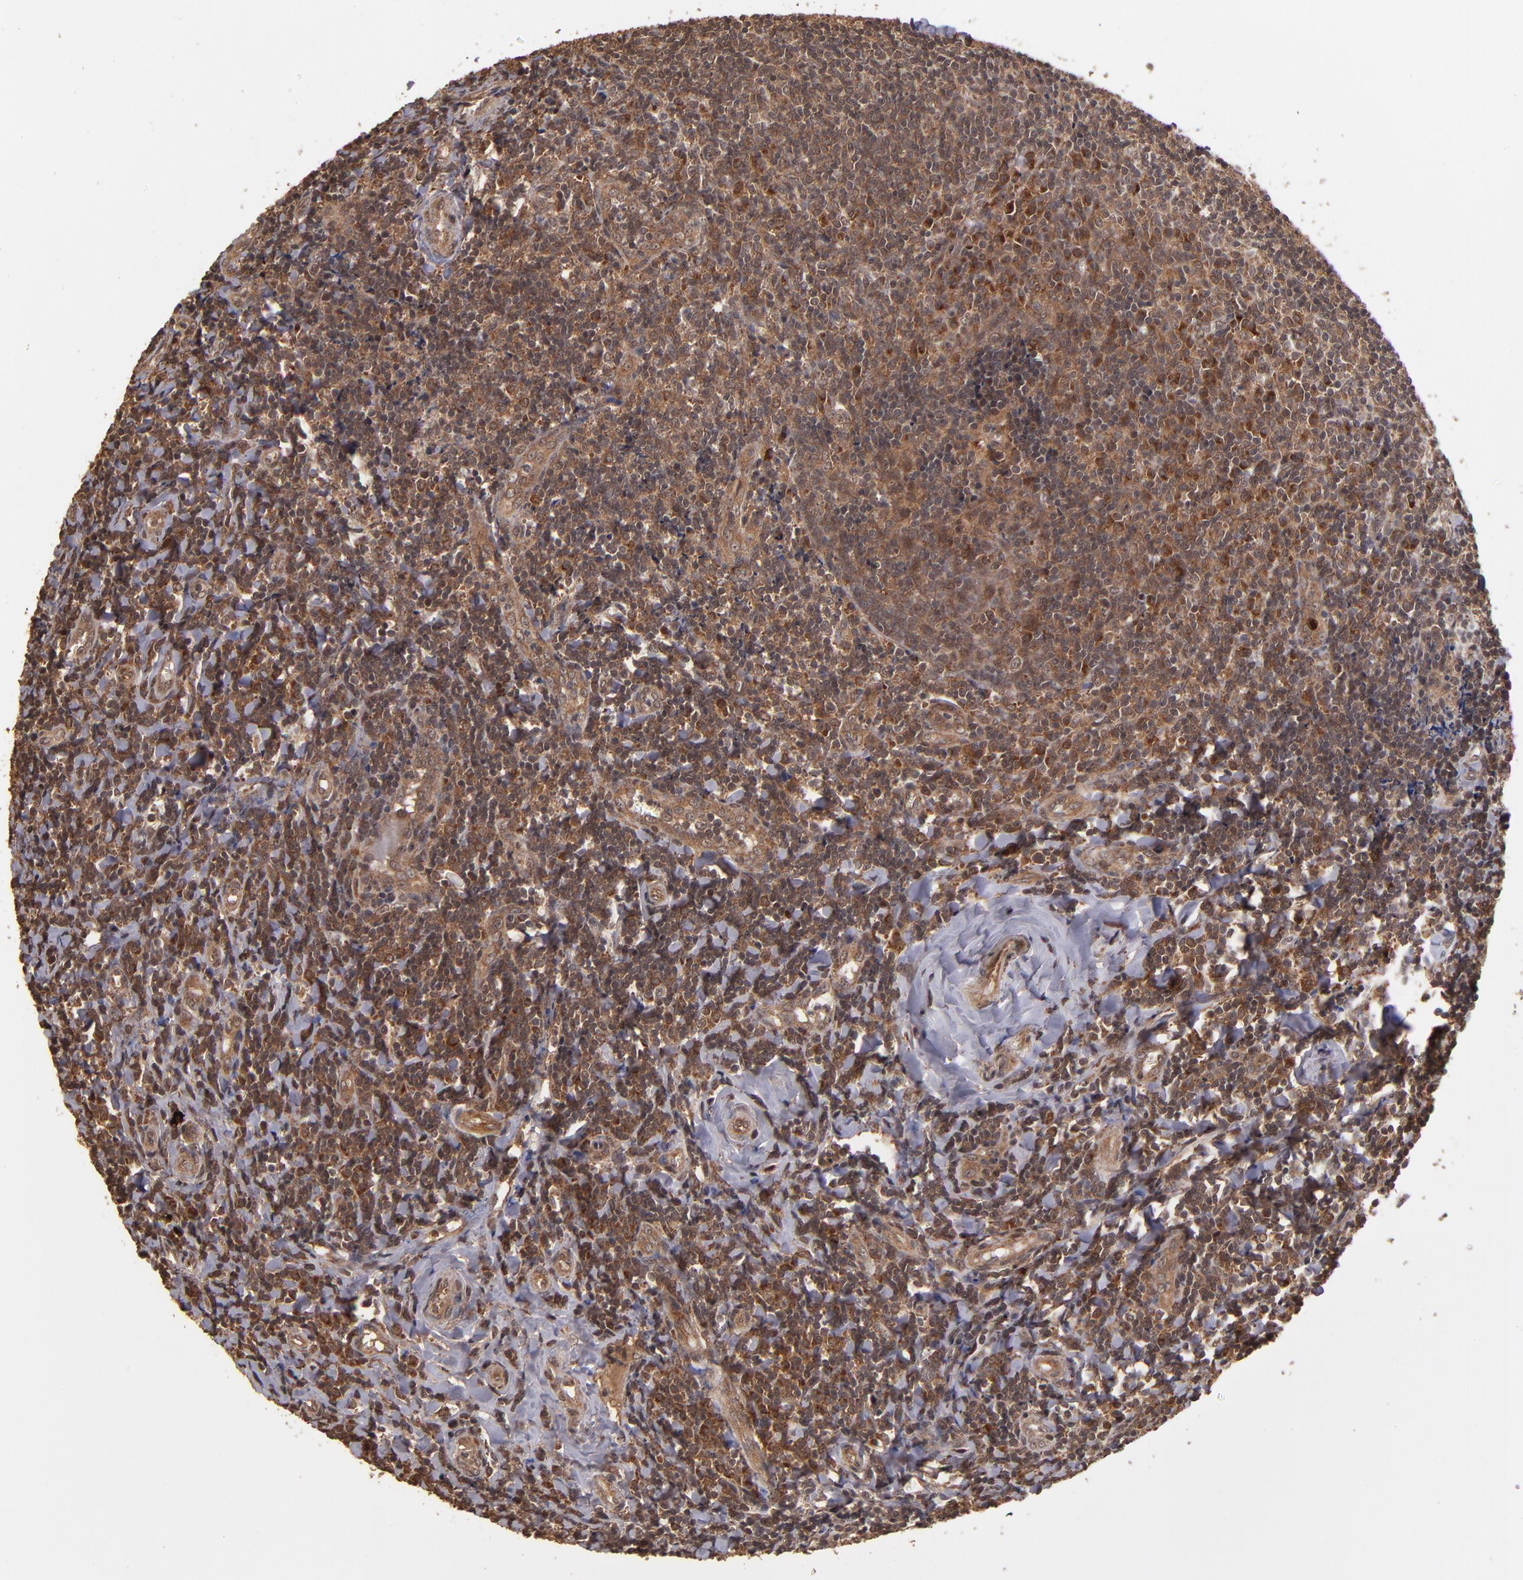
{"staining": {"intensity": "strong", "quantity": ">75%", "location": "cytoplasmic/membranous"}, "tissue": "tonsil", "cell_type": "Germinal center cells", "image_type": "normal", "snomed": [{"axis": "morphology", "description": "Normal tissue, NOS"}, {"axis": "topography", "description": "Tonsil"}], "caption": "Human tonsil stained with a brown dye exhibits strong cytoplasmic/membranous positive positivity in about >75% of germinal center cells.", "gene": "NFE2L2", "patient": {"sex": "male", "age": 20}}